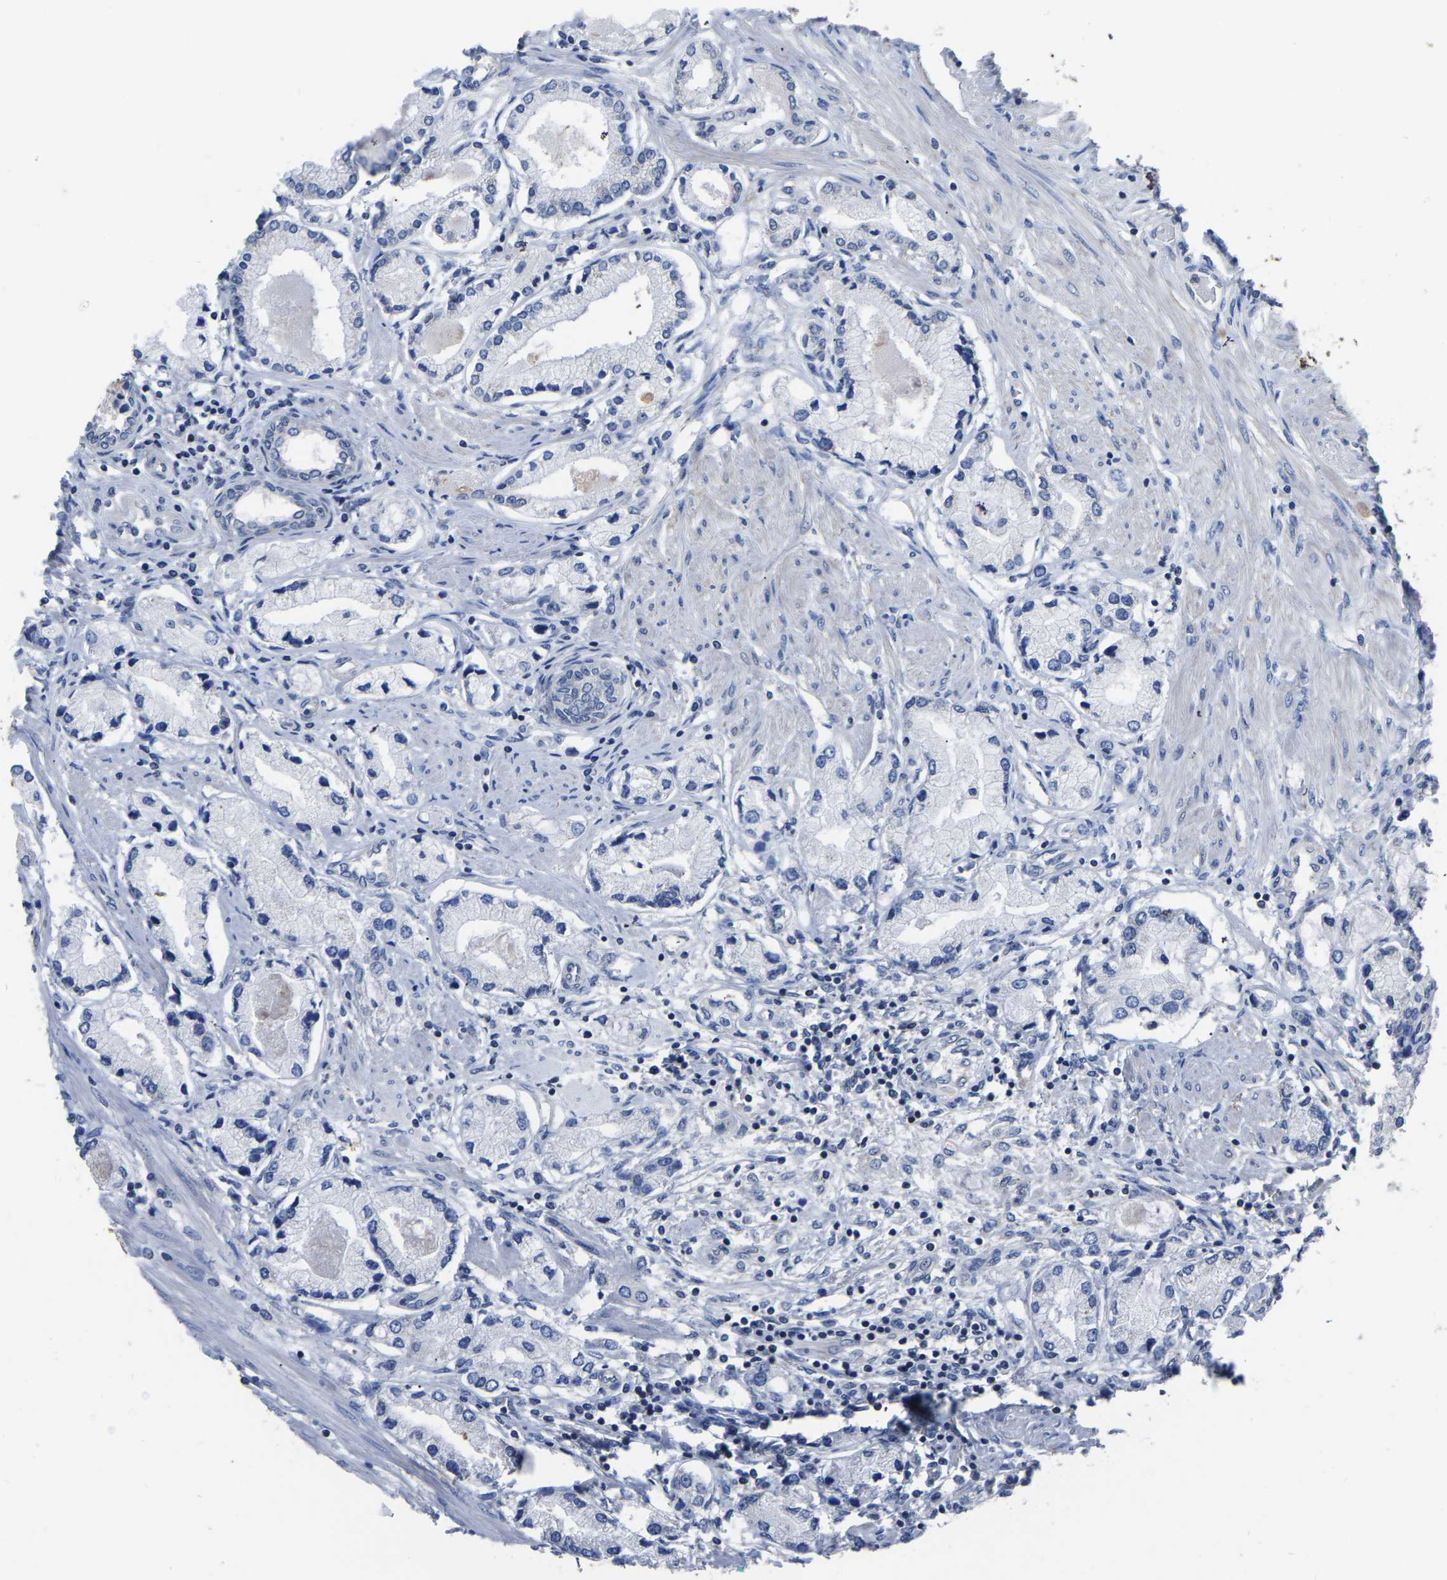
{"staining": {"intensity": "negative", "quantity": "none", "location": "none"}, "tissue": "prostate cancer", "cell_type": "Tumor cells", "image_type": "cancer", "snomed": [{"axis": "morphology", "description": "Adenocarcinoma, Low grade"}, {"axis": "topography", "description": "Prostate"}], "caption": "DAB (3,3'-diaminobenzidine) immunohistochemical staining of prostate cancer (adenocarcinoma (low-grade)) exhibits no significant expression in tumor cells.", "gene": "FGD5", "patient": {"sex": "male", "age": 63}}